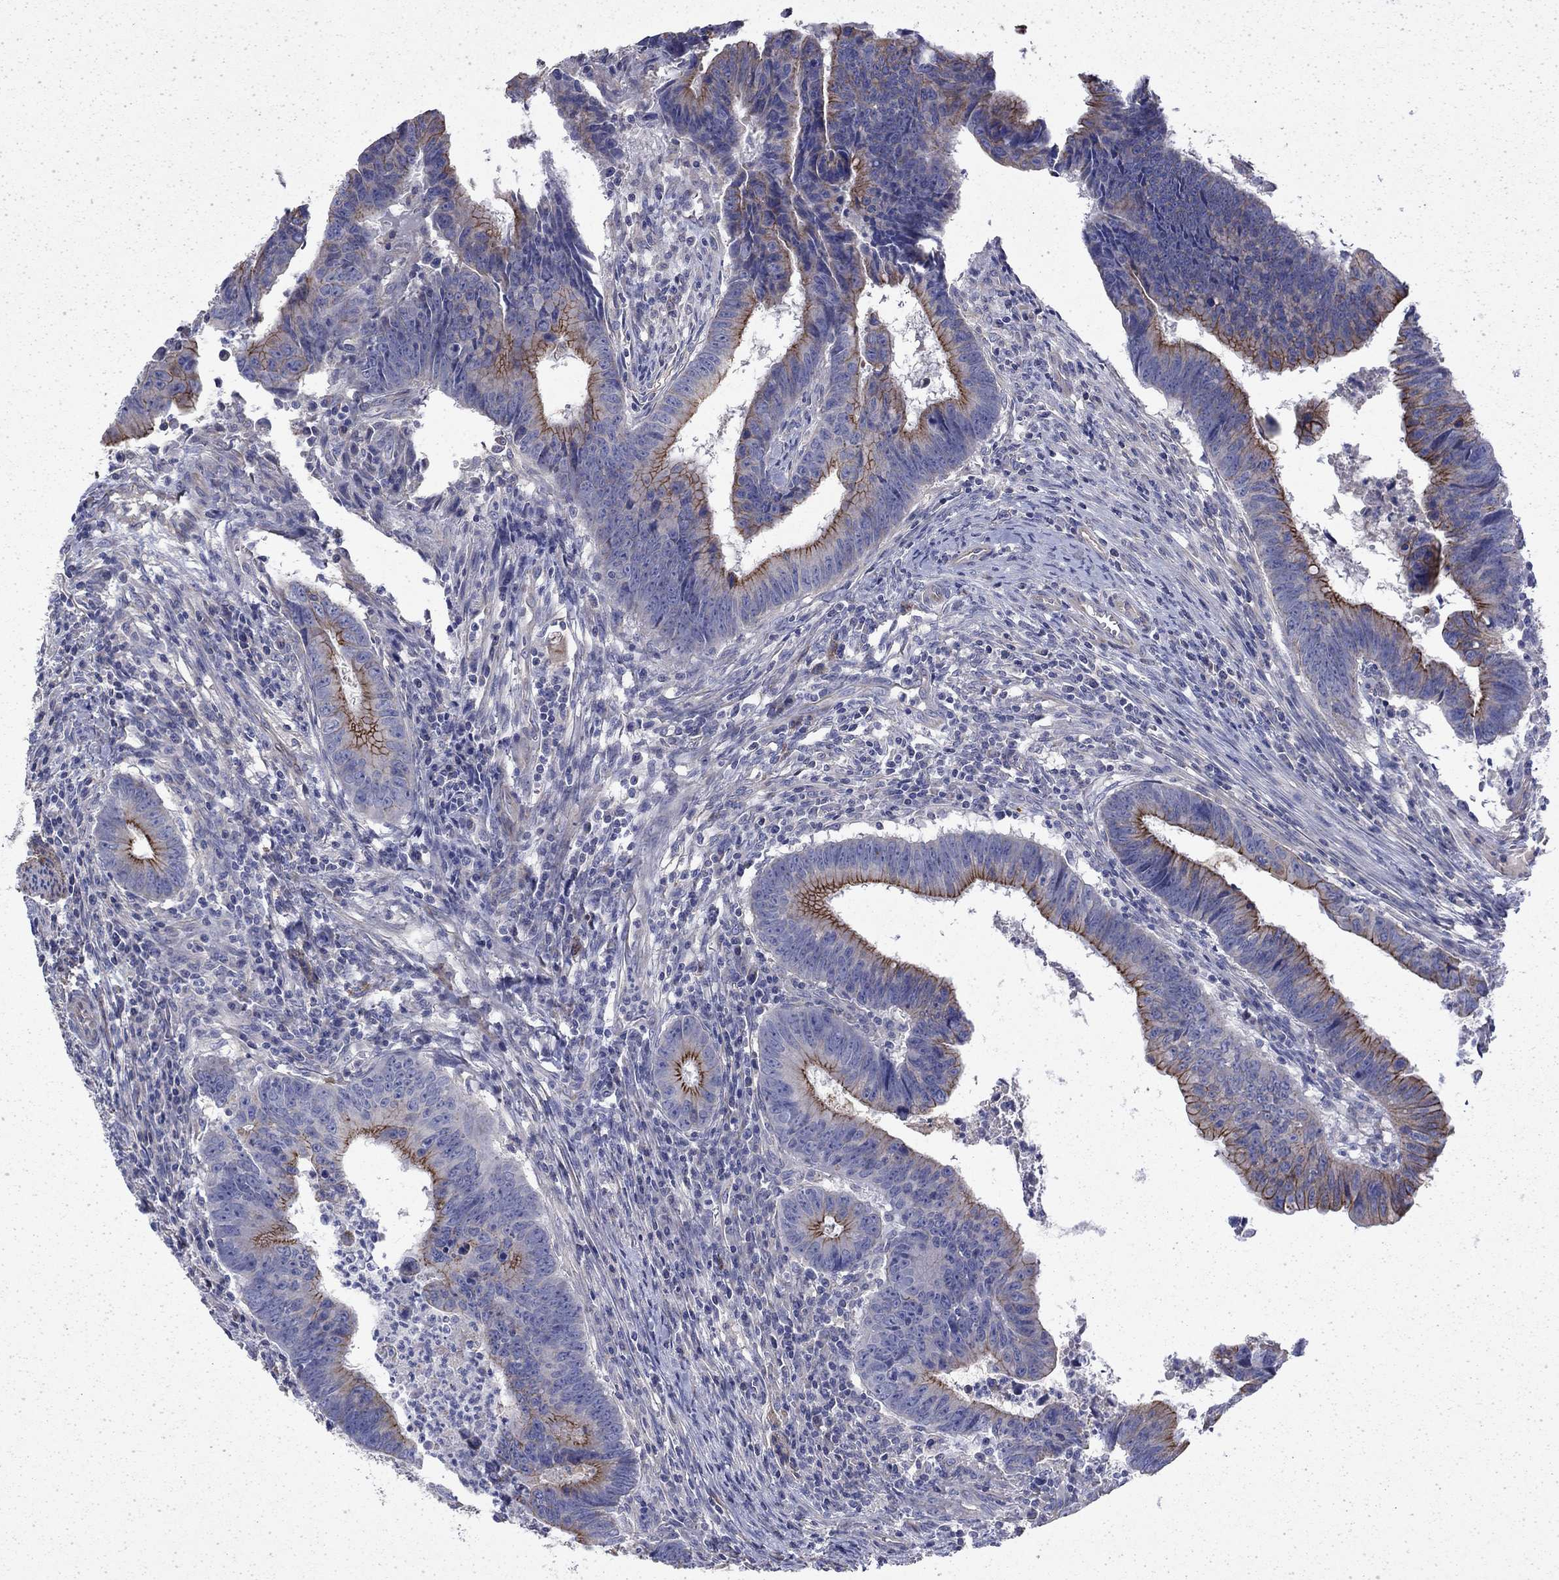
{"staining": {"intensity": "strong", "quantity": "<25%", "location": "cytoplasmic/membranous"}, "tissue": "colorectal cancer", "cell_type": "Tumor cells", "image_type": "cancer", "snomed": [{"axis": "morphology", "description": "Adenocarcinoma, NOS"}, {"axis": "topography", "description": "Colon"}], "caption": "Immunohistochemistry (IHC) photomicrograph of neoplastic tissue: adenocarcinoma (colorectal) stained using IHC displays medium levels of strong protein expression localized specifically in the cytoplasmic/membranous of tumor cells, appearing as a cytoplasmic/membranous brown color.", "gene": "DTNA", "patient": {"sex": "female", "age": 87}}